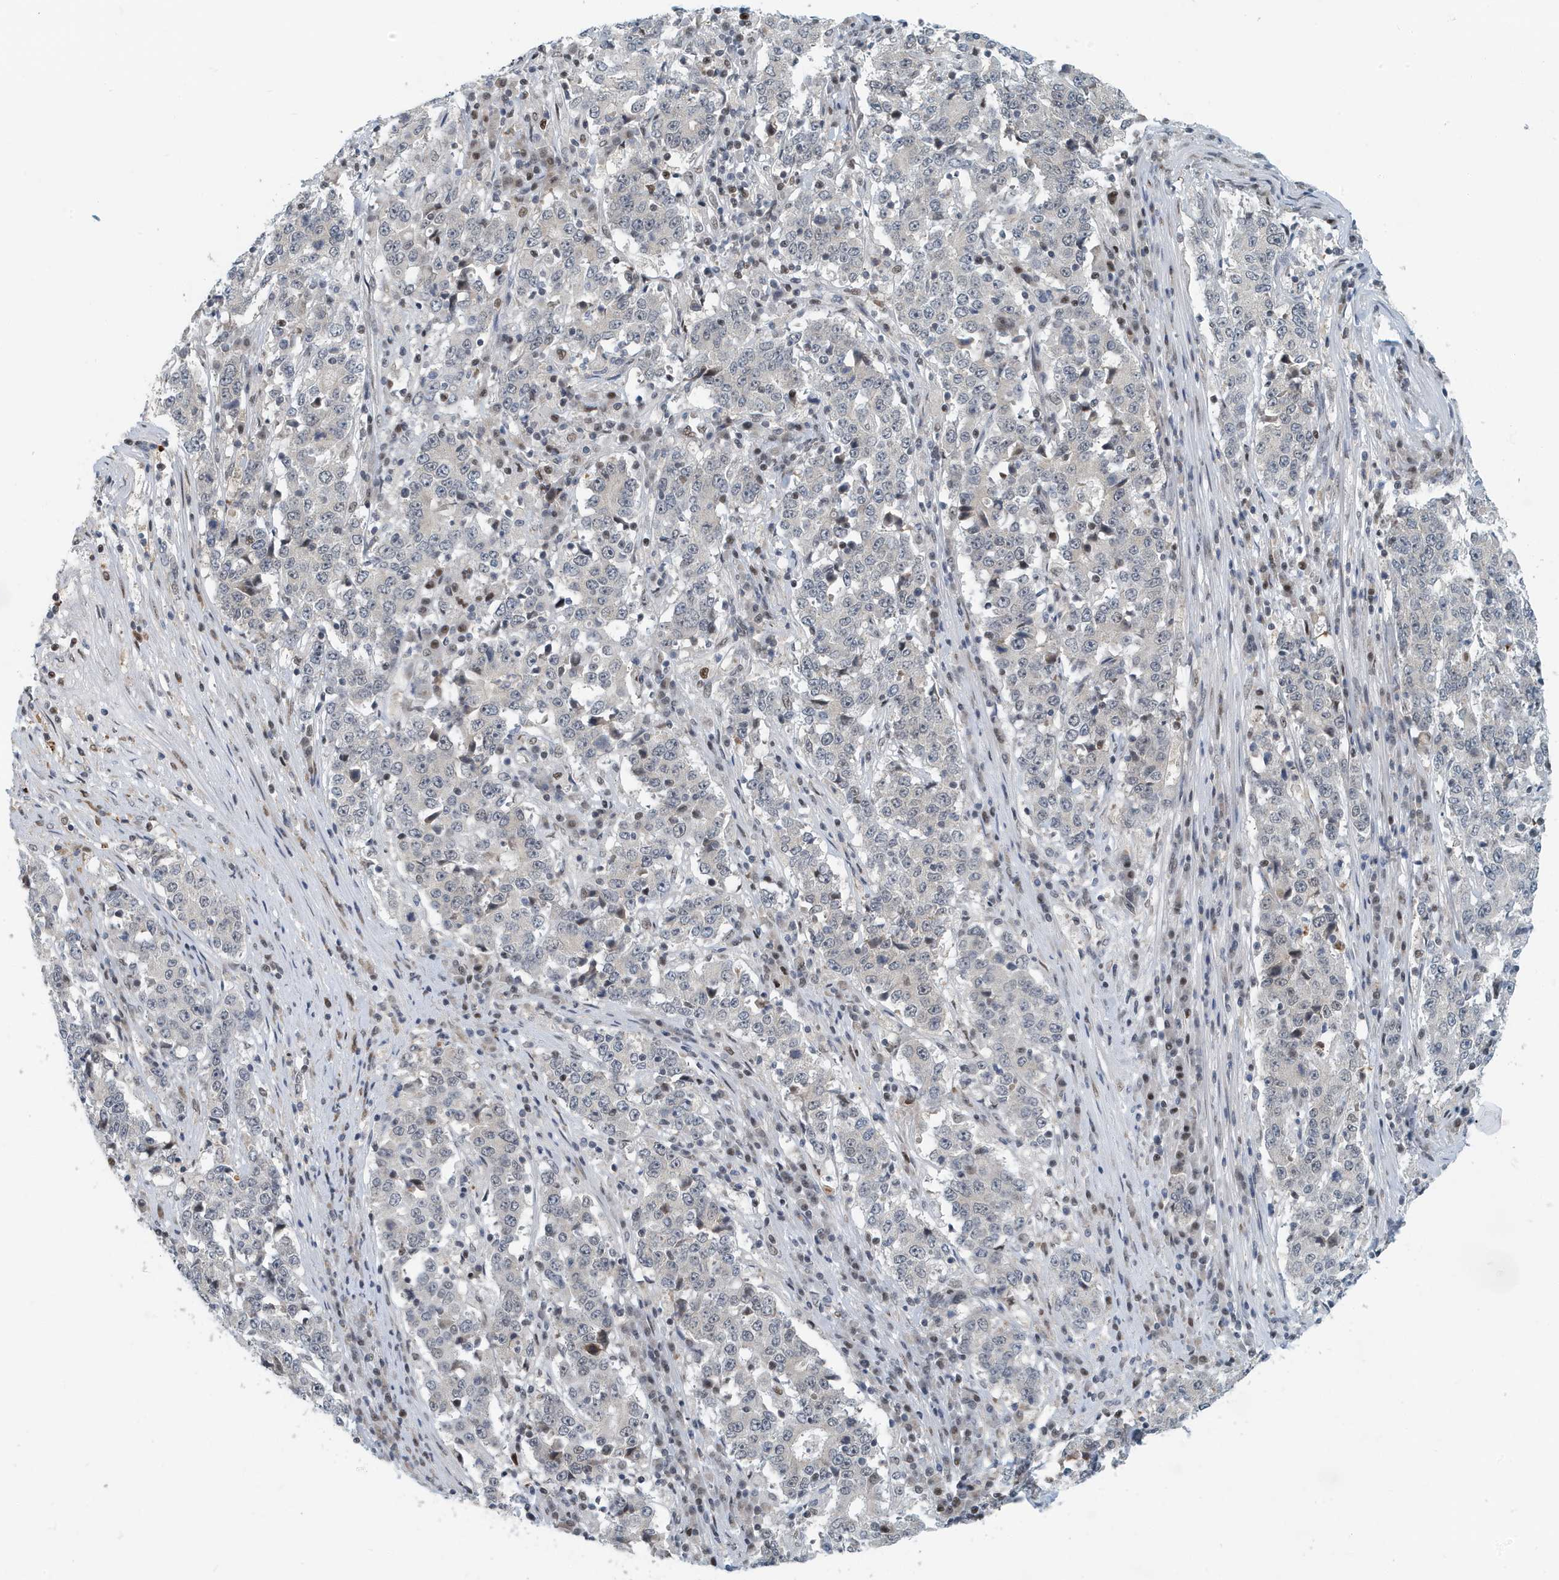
{"staining": {"intensity": "negative", "quantity": "none", "location": "none"}, "tissue": "stomach cancer", "cell_type": "Tumor cells", "image_type": "cancer", "snomed": [{"axis": "morphology", "description": "Adenocarcinoma, NOS"}, {"axis": "topography", "description": "Stomach"}], "caption": "Immunohistochemistry (IHC) histopathology image of adenocarcinoma (stomach) stained for a protein (brown), which exhibits no expression in tumor cells. Nuclei are stained in blue.", "gene": "KIF15", "patient": {"sex": "male", "age": 59}}